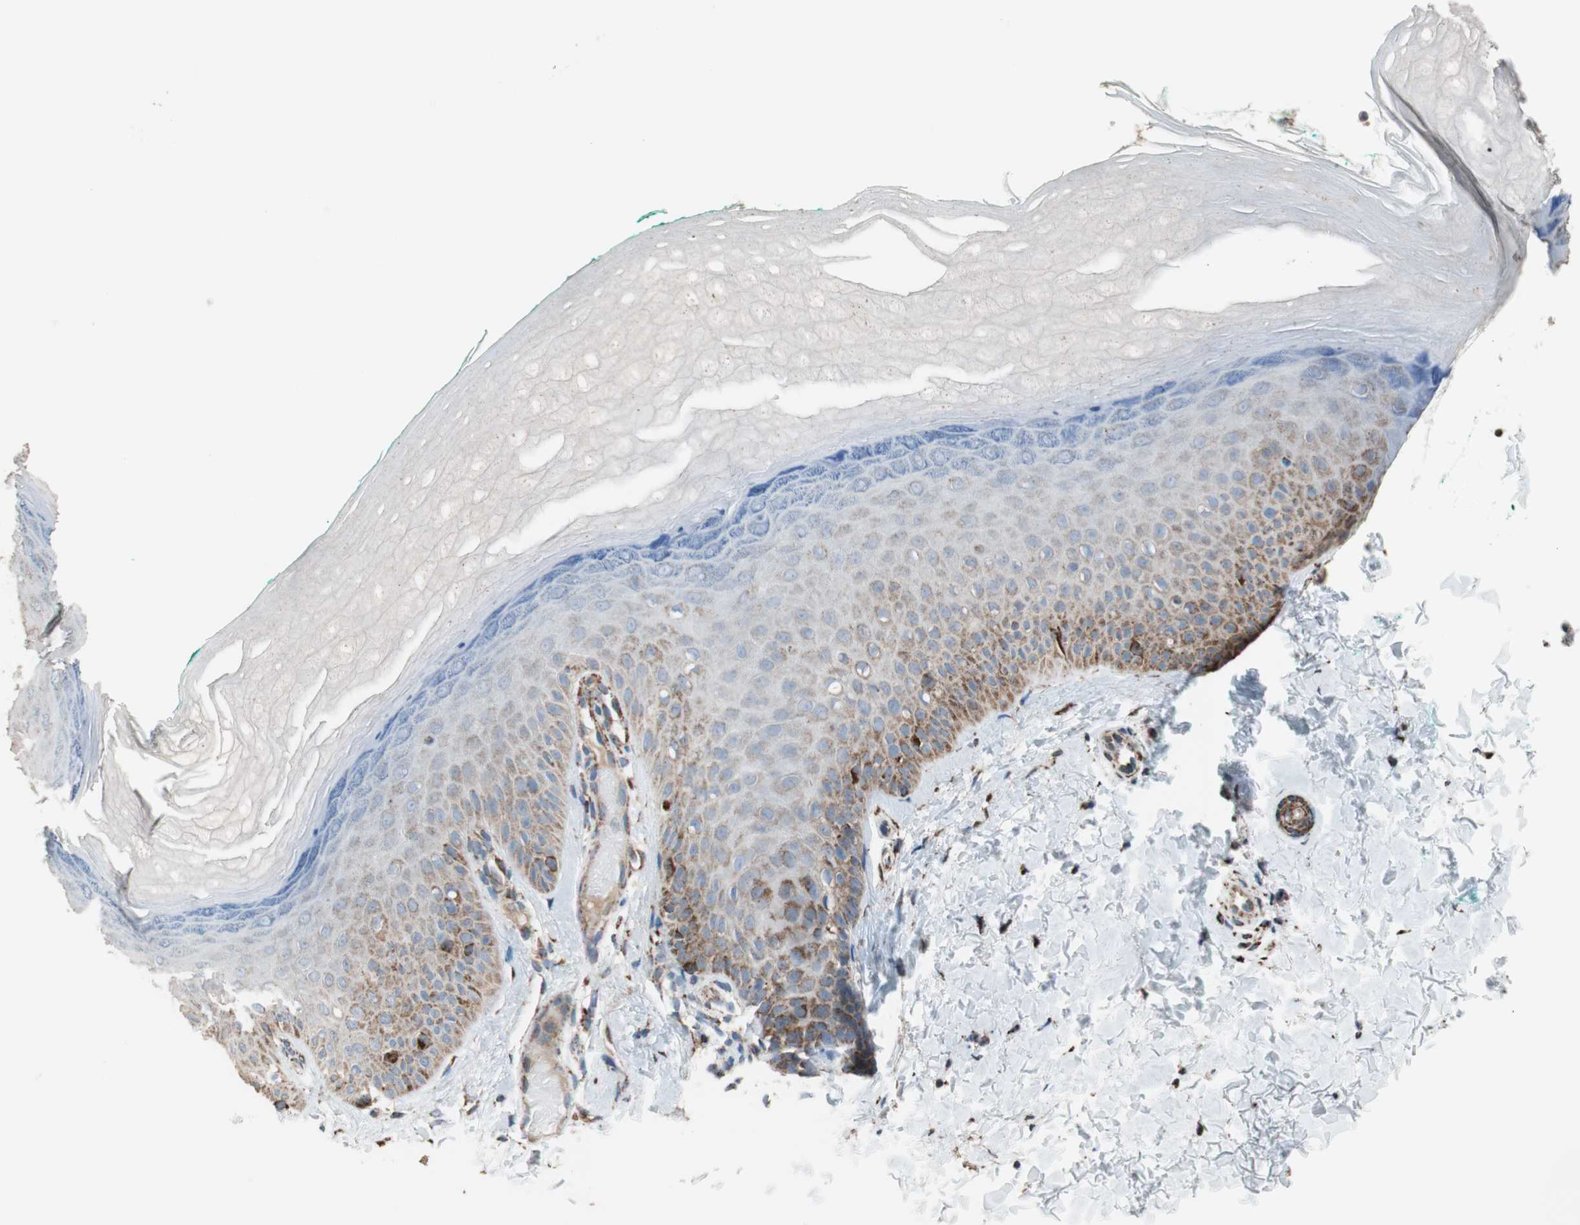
{"staining": {"intensity": "strong", "quantity": ">75%", "location": "cytoplasmic/membranous"}, "tissue": "skin", "cell_type": "Fibroblasts", "image_type": "normal", "snomed": [{"axis": "morphology", "description": "Normal tissue, NOS"}, {"axis": "topography", "description": "Skin"}], "caption": "DAB (3,3'-diaminobenzidine) immunohistochemical staining of benign skin shows strong cytoplasmic/membranous protein expression in approximately >75% of fibroblasts. (Stains: DAB in brown, nuclei in blue, Microscopy: brightfield microscopy at high magnification).", "gene": "PCSK4", "patient": {"sex": "male", "age": 26}}